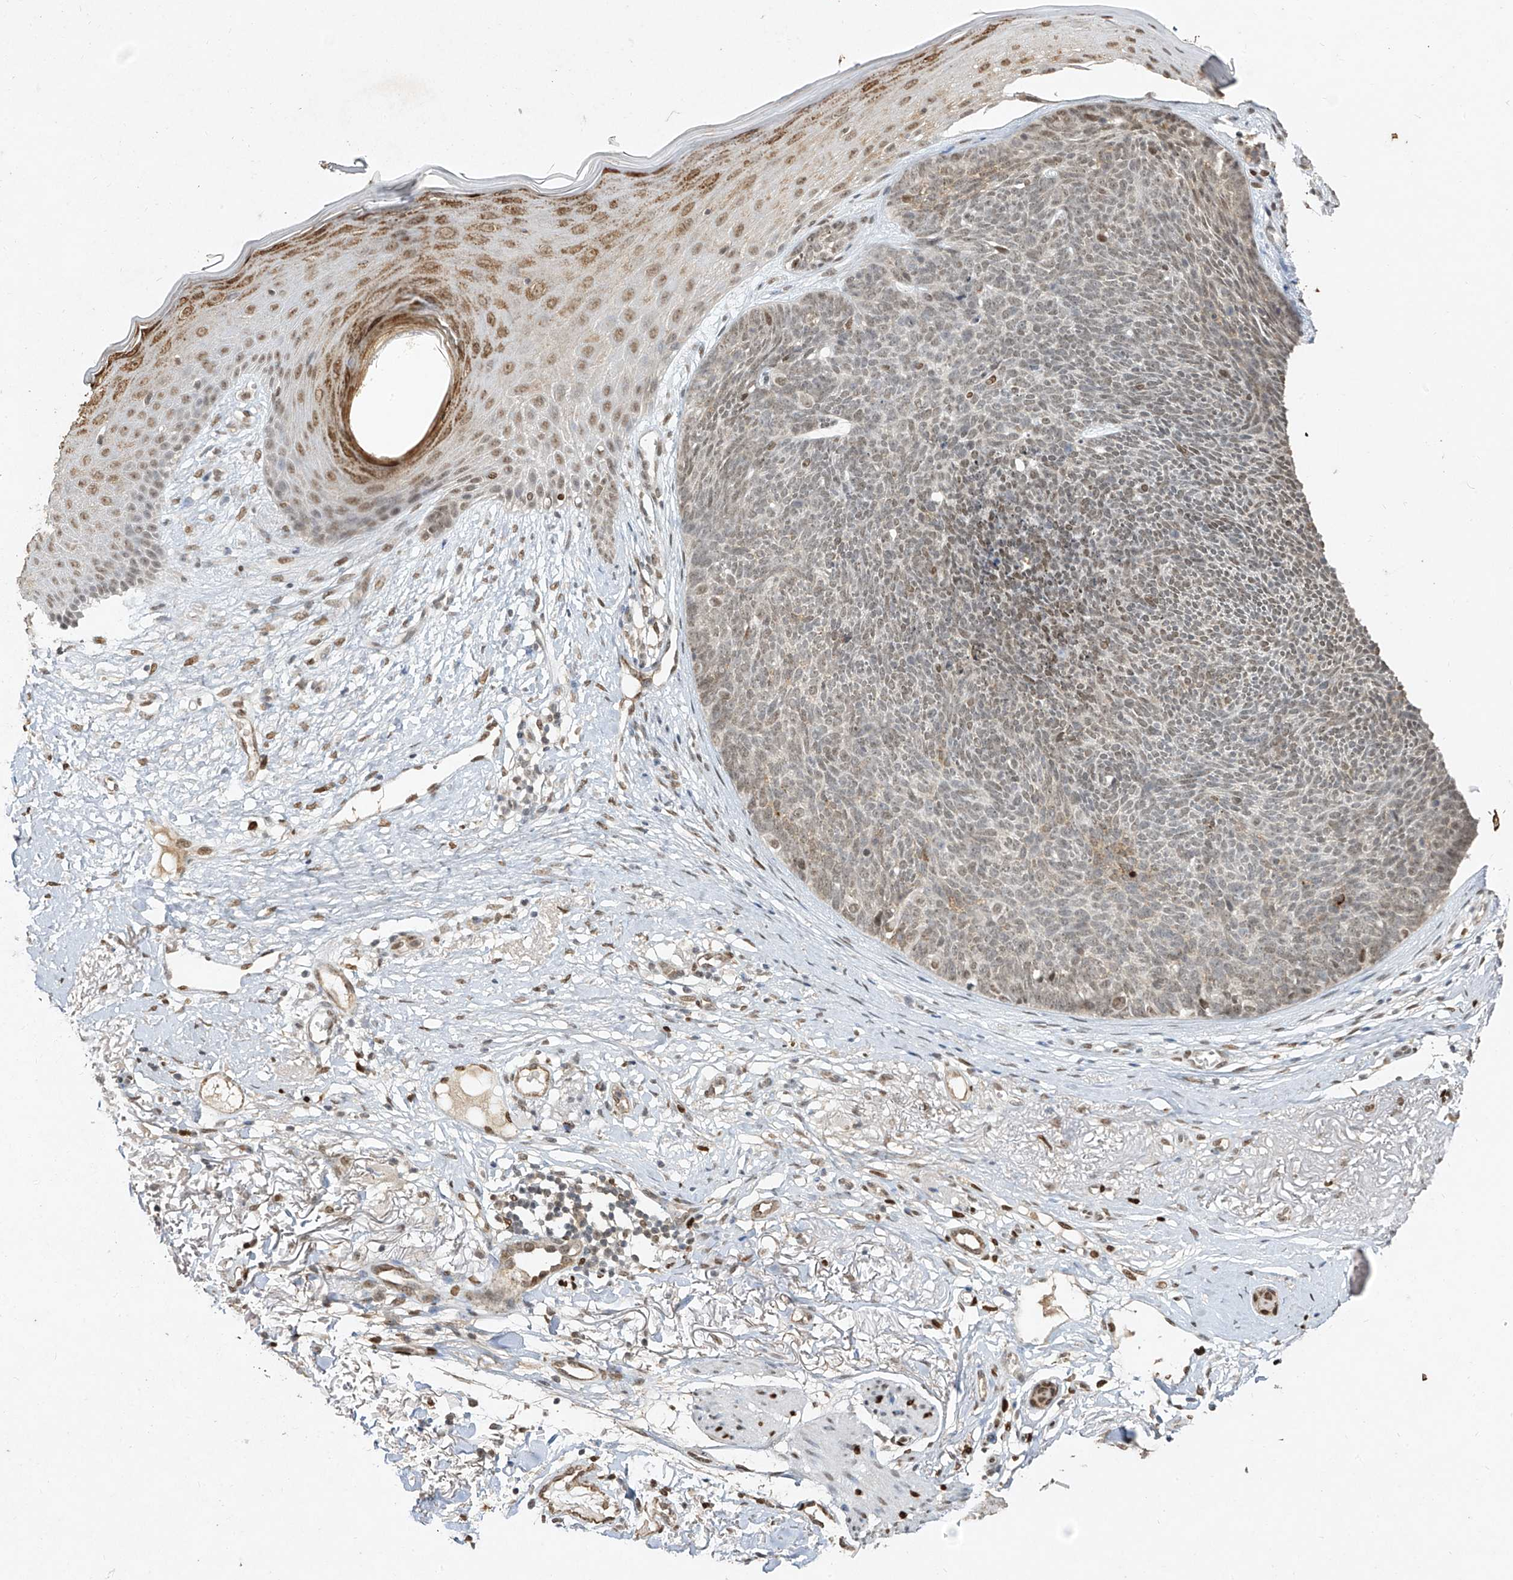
{"staining": {"intensity": "weak", "quantity": "25%-75%", "location": "nuclear"}, "tissue": "skin cancer", "cell_type": "Tumor cells", "image_type": "cancer", "snomed": [{"axis": "morphology", "description": "Basal cell carcinoma"}, {"axis": "topography", "description": "Skin"}], "caption": "Protein expression analysis of skin cancer exhibits weak nuclear staining in approximately 25%-75% of tumor cells. (IHC, brightfield microscopy, high magnification).", "gene": "ATRIP", "patient": {"sex": "female", "age": 70}}